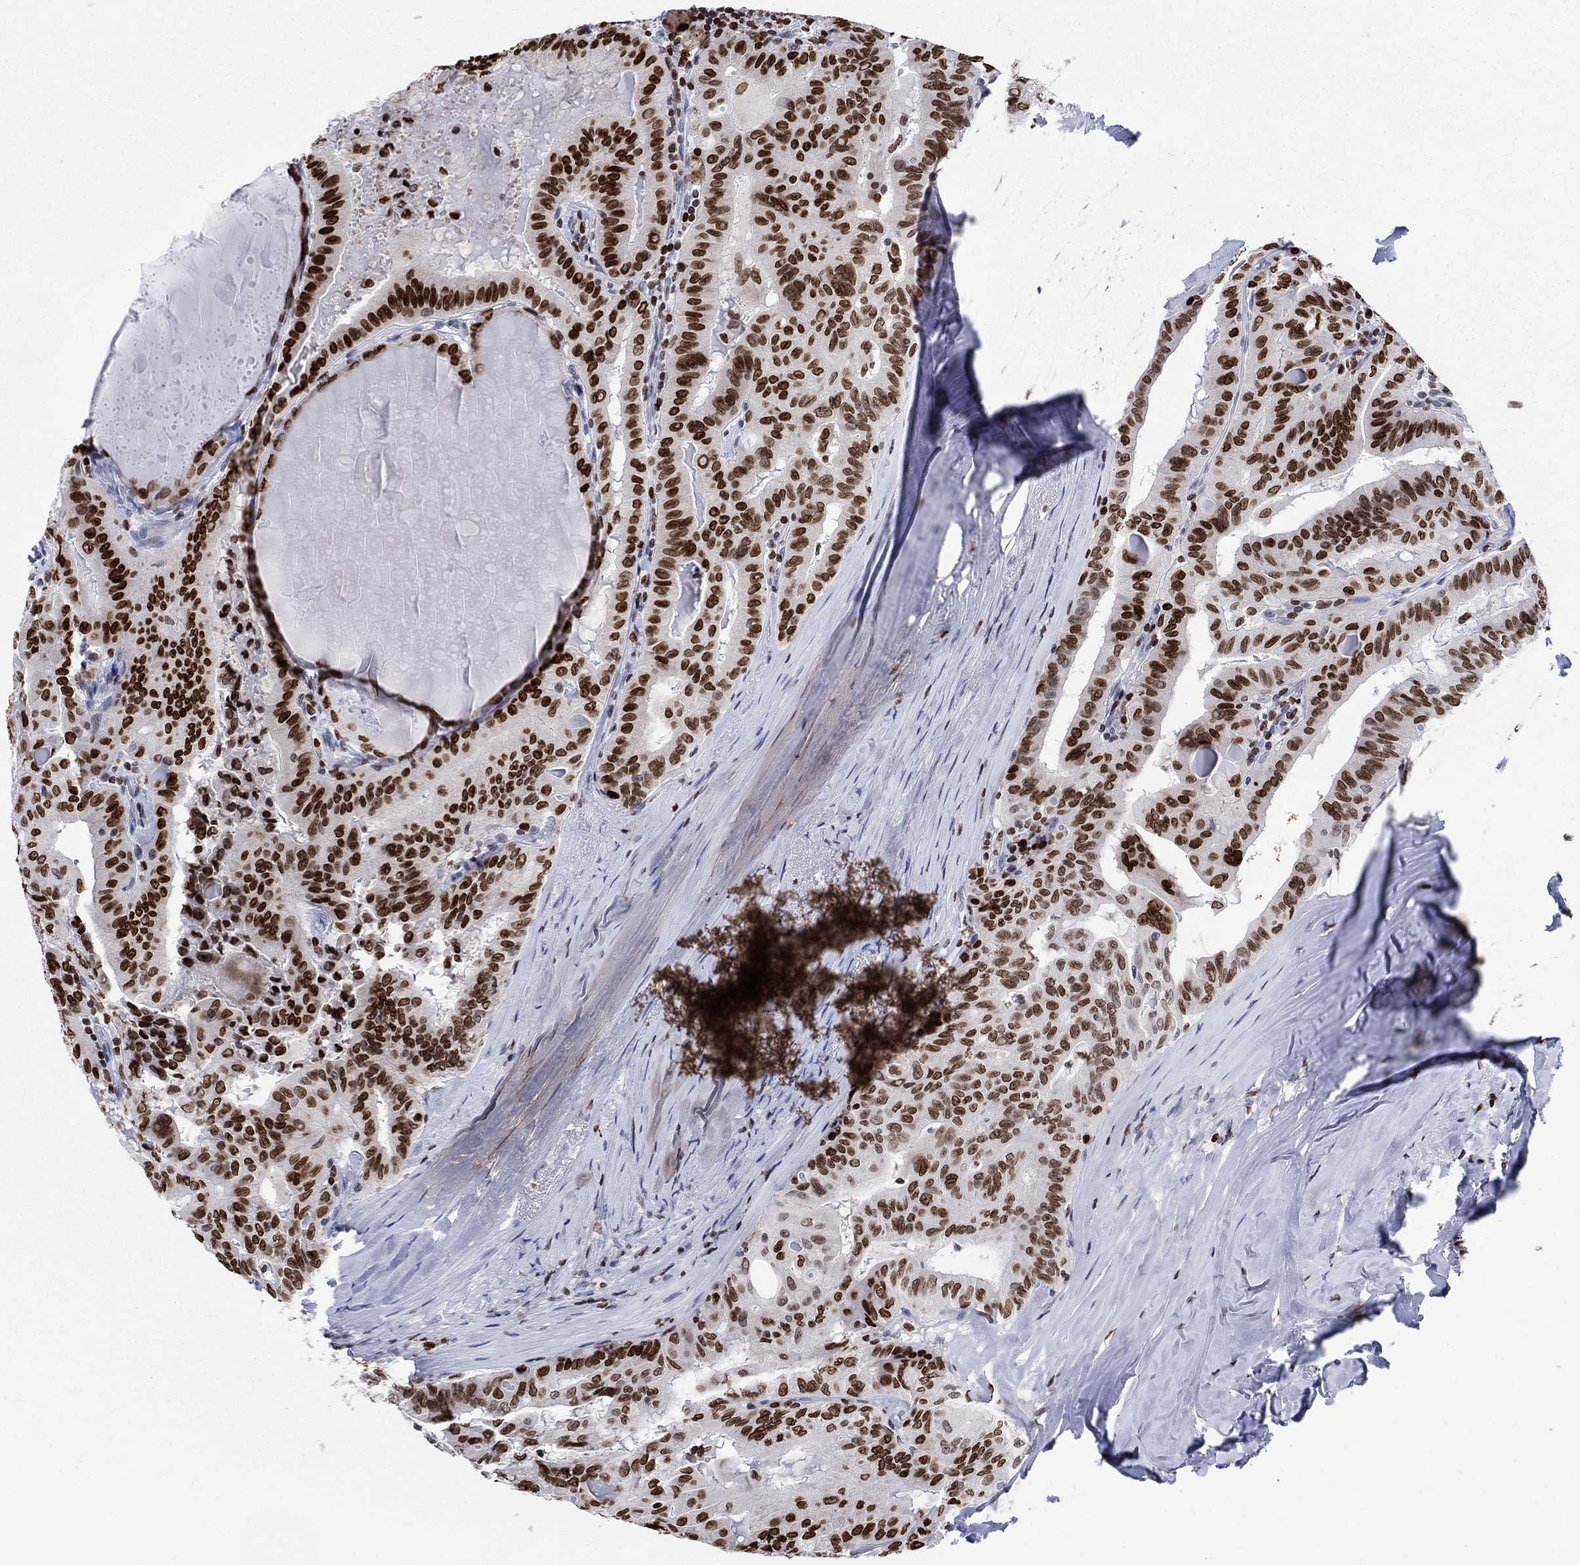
{"staining": {"intensity": "strong", "quantity": "25%-75%", "location": "nuclear"}, "tissue": "thyroid cancer", "cell_type": "Tumor cells", "image_type": "cancer", "snomed": [{"axis": "morphology", "description": "Papillary adenocarcinoma, NOS"}, {"axis": "topography", "description": "Thyroid gland"}], "caption": "Immunohistochemistry (IHC) histopathology image of neoplastic tissue: thyroid cancer stained using IHC exhibits high levels of strong protein expression localized specifically in the nuclear of tumor cells, appearing as a nuclear brown color.", "gene": "HMGA1", "patient": {"sex": "female", "age": 68}}